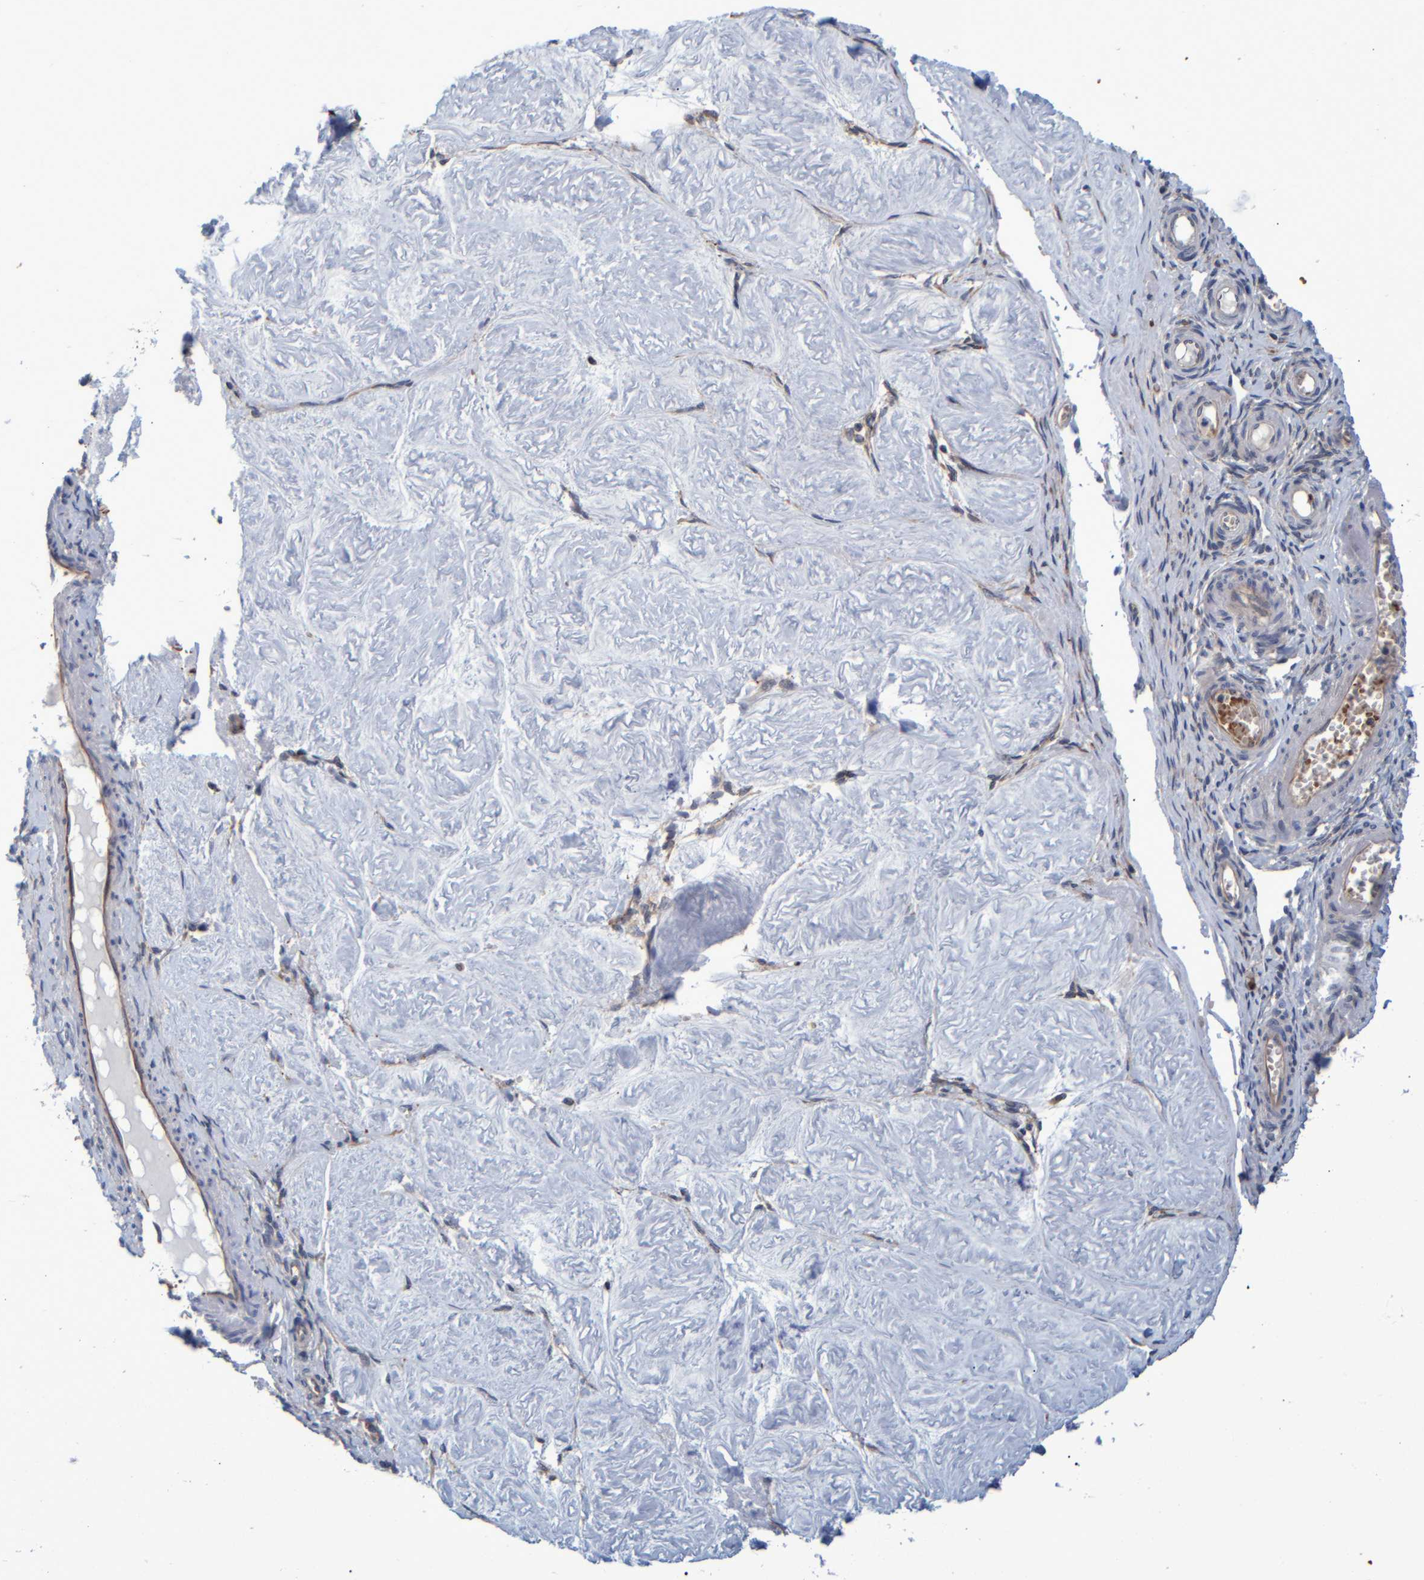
{"staining": {"intensity": "negative", "quantity": "none", "location": "none"}, "tissue": "adipose tissue", "cell_type": "Adipocytes", "image_type": "normal", "snomed": [{"axis": "morphology", "description": "Normal tissue, NOS"}, {"axis": "topography", "description": "Vascular tissue"}, {"axis": "topography", "description": "Fallopian tube"}, {"axis": "topography", "description": "Ovary"}], "caption": "This is an immunohistochemistry (IHC) micrograph of normal adipose tissue. There is no expression in adipocytes.", "gene": "SPAG5", "patient": {"sex": "female", "age": 67}}